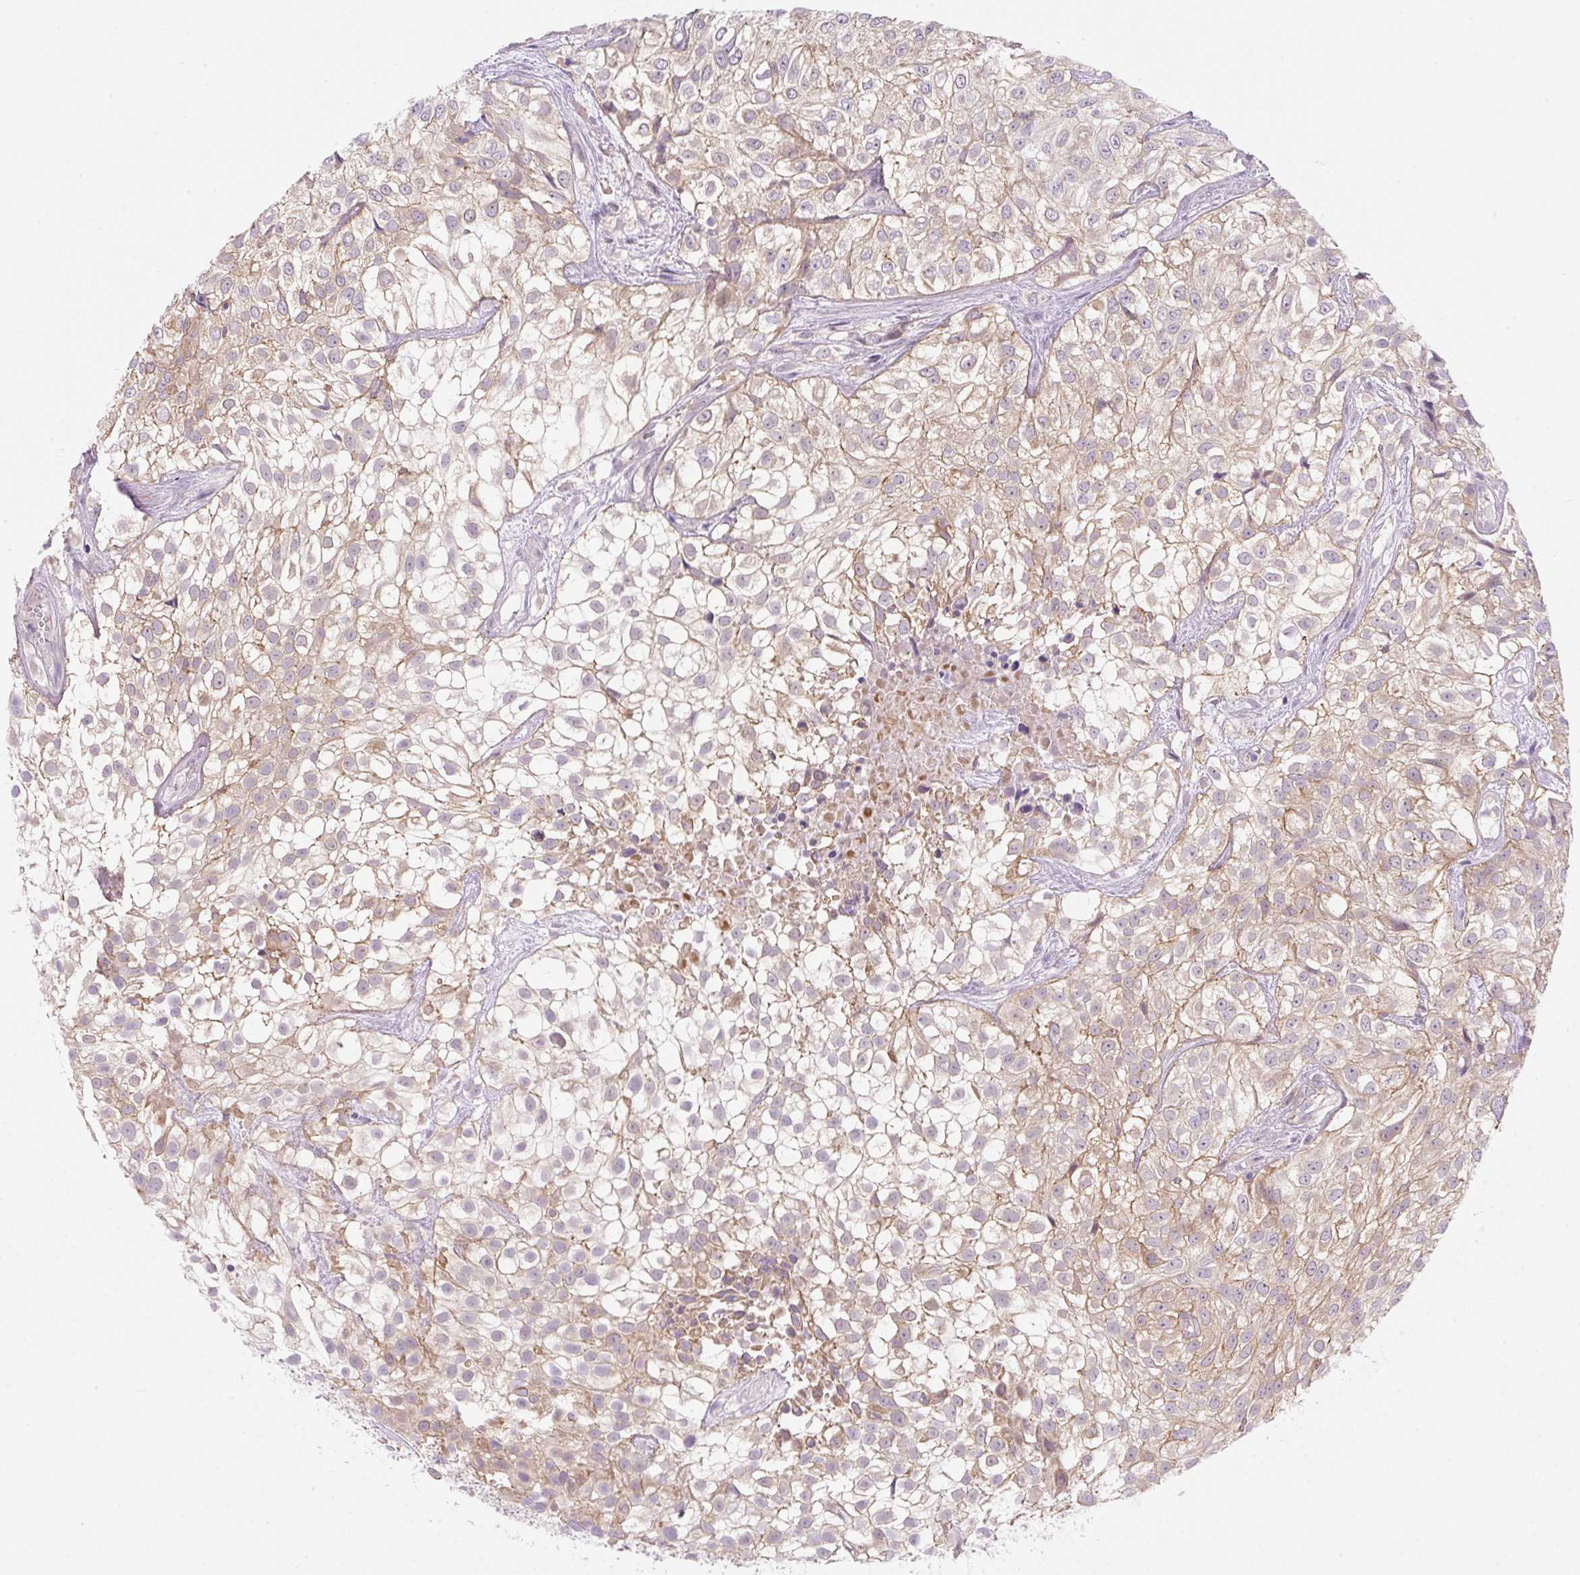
{"staining": {"intensity": "weak", "quantity": "<25%", "location": "cytoplasmic/membranous"}, "tissue": "urothelial cancer", "cell_type": "Tumor cells", "image_type": "cancer", "snomed": [{"axis": "morphology", "description": "Urothelial carcinoma, High grade"}, {"axis": "topography", "description": "Urinary bladder"}], "caption": "The image reveals no significant staining in tumor cells of urothelial cancer. (DAB (3,3'-diaminobenzidine) IHC with hematoxylin counter stain).", "gene": "OMA1", "patient": {"sex": "male", "age": 56}}